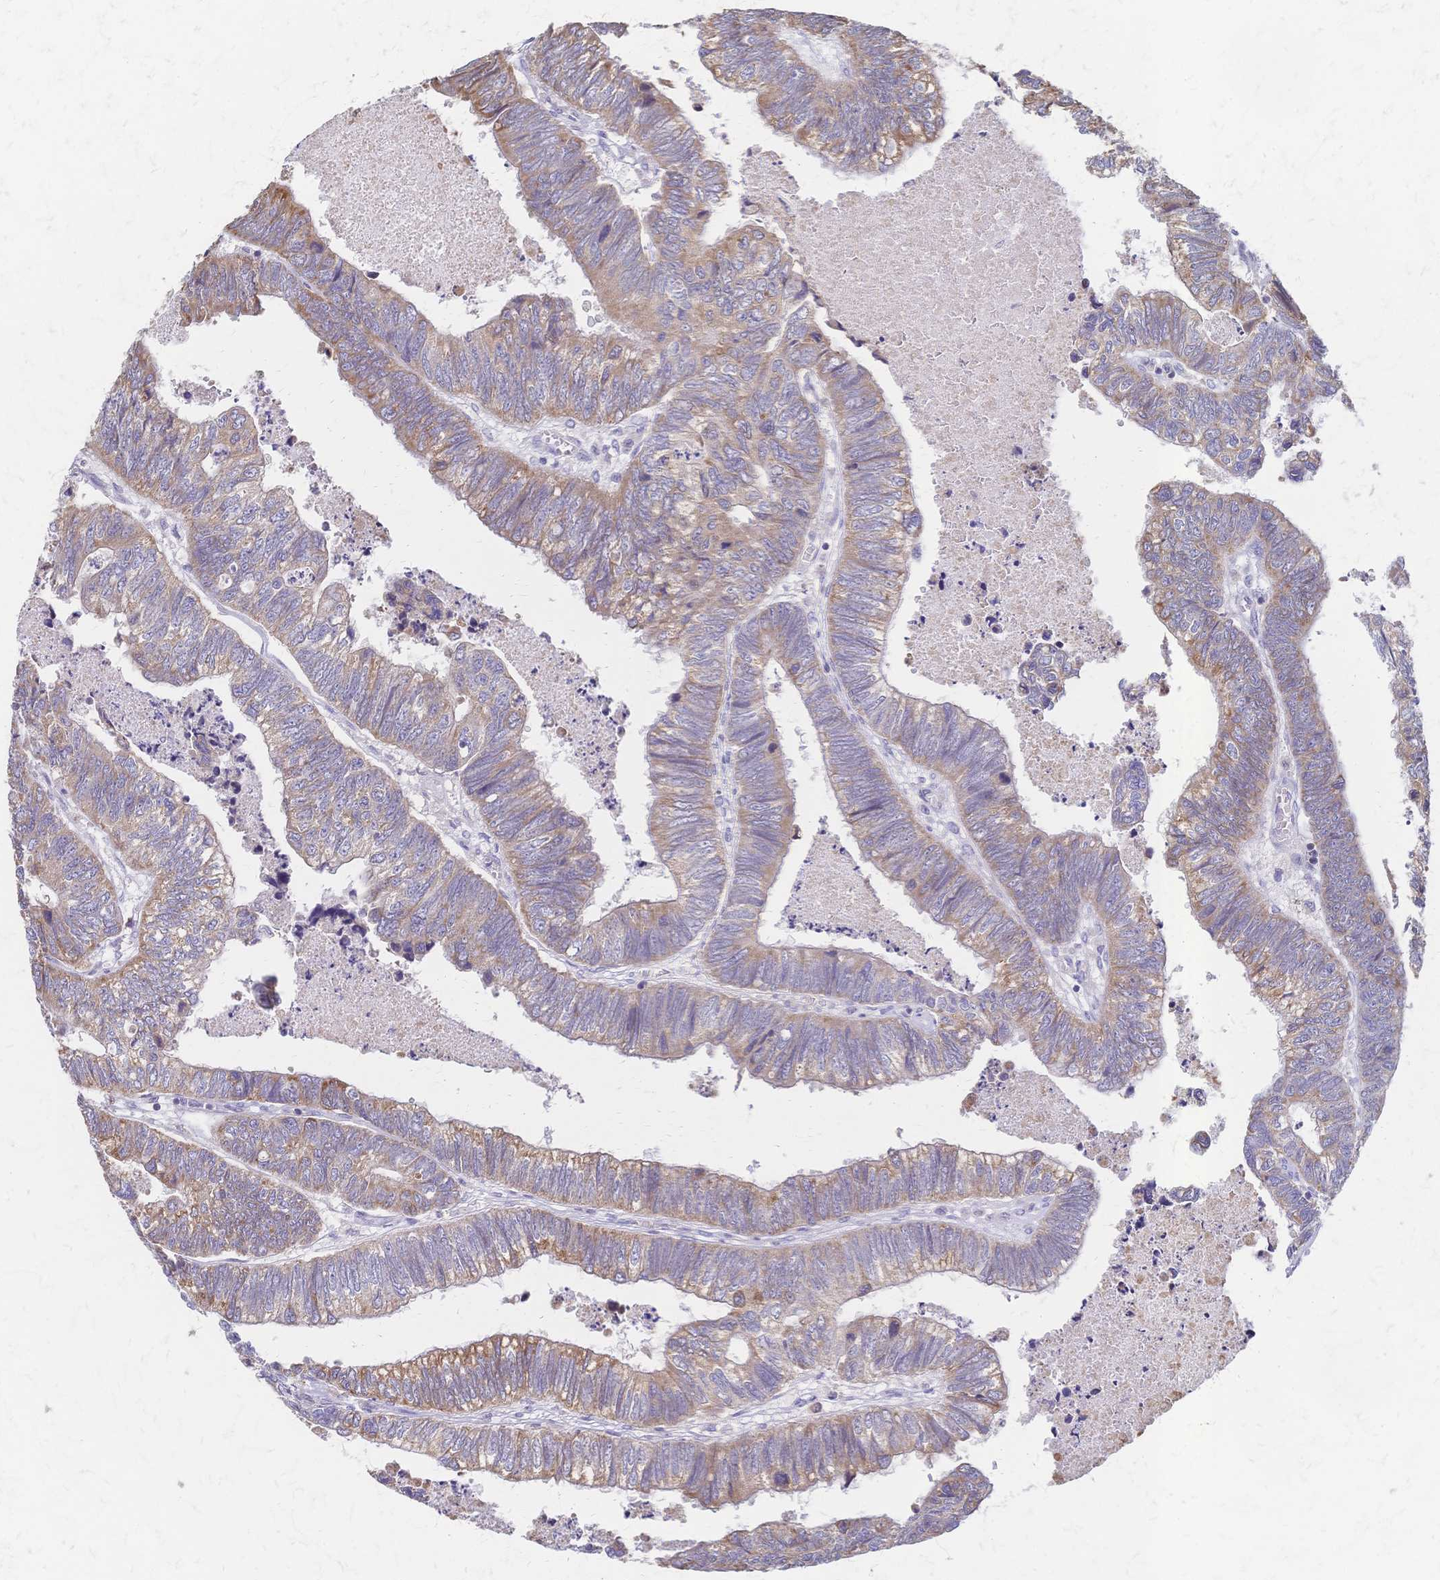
{"staining": {"intensity": "weak", "quantity": ">75%", "location": "cytoplasmic/membranous"}, "tissue": "colorectal cancer", "cell_type": "Tumor cells", "image_type": "cancer", "snomed": [{"axis": "morphology", "description": "Adenocarcinoma, NOS"}, {"axis": "topography", "description": "Colon"}], "caption": "IHC photomicrograph of neoplastic tissue: colorectal adenocarcinoma stained using immunohistochemistry (IHC) reveals low levels of weak protein expression localized specifically in the cytoplasmic/membranous of tumor cells, appearing as a cytoplasmic/membranous brown color.", "gene": "CYB5A", "patient": {"sex": "male", "age": 62}}